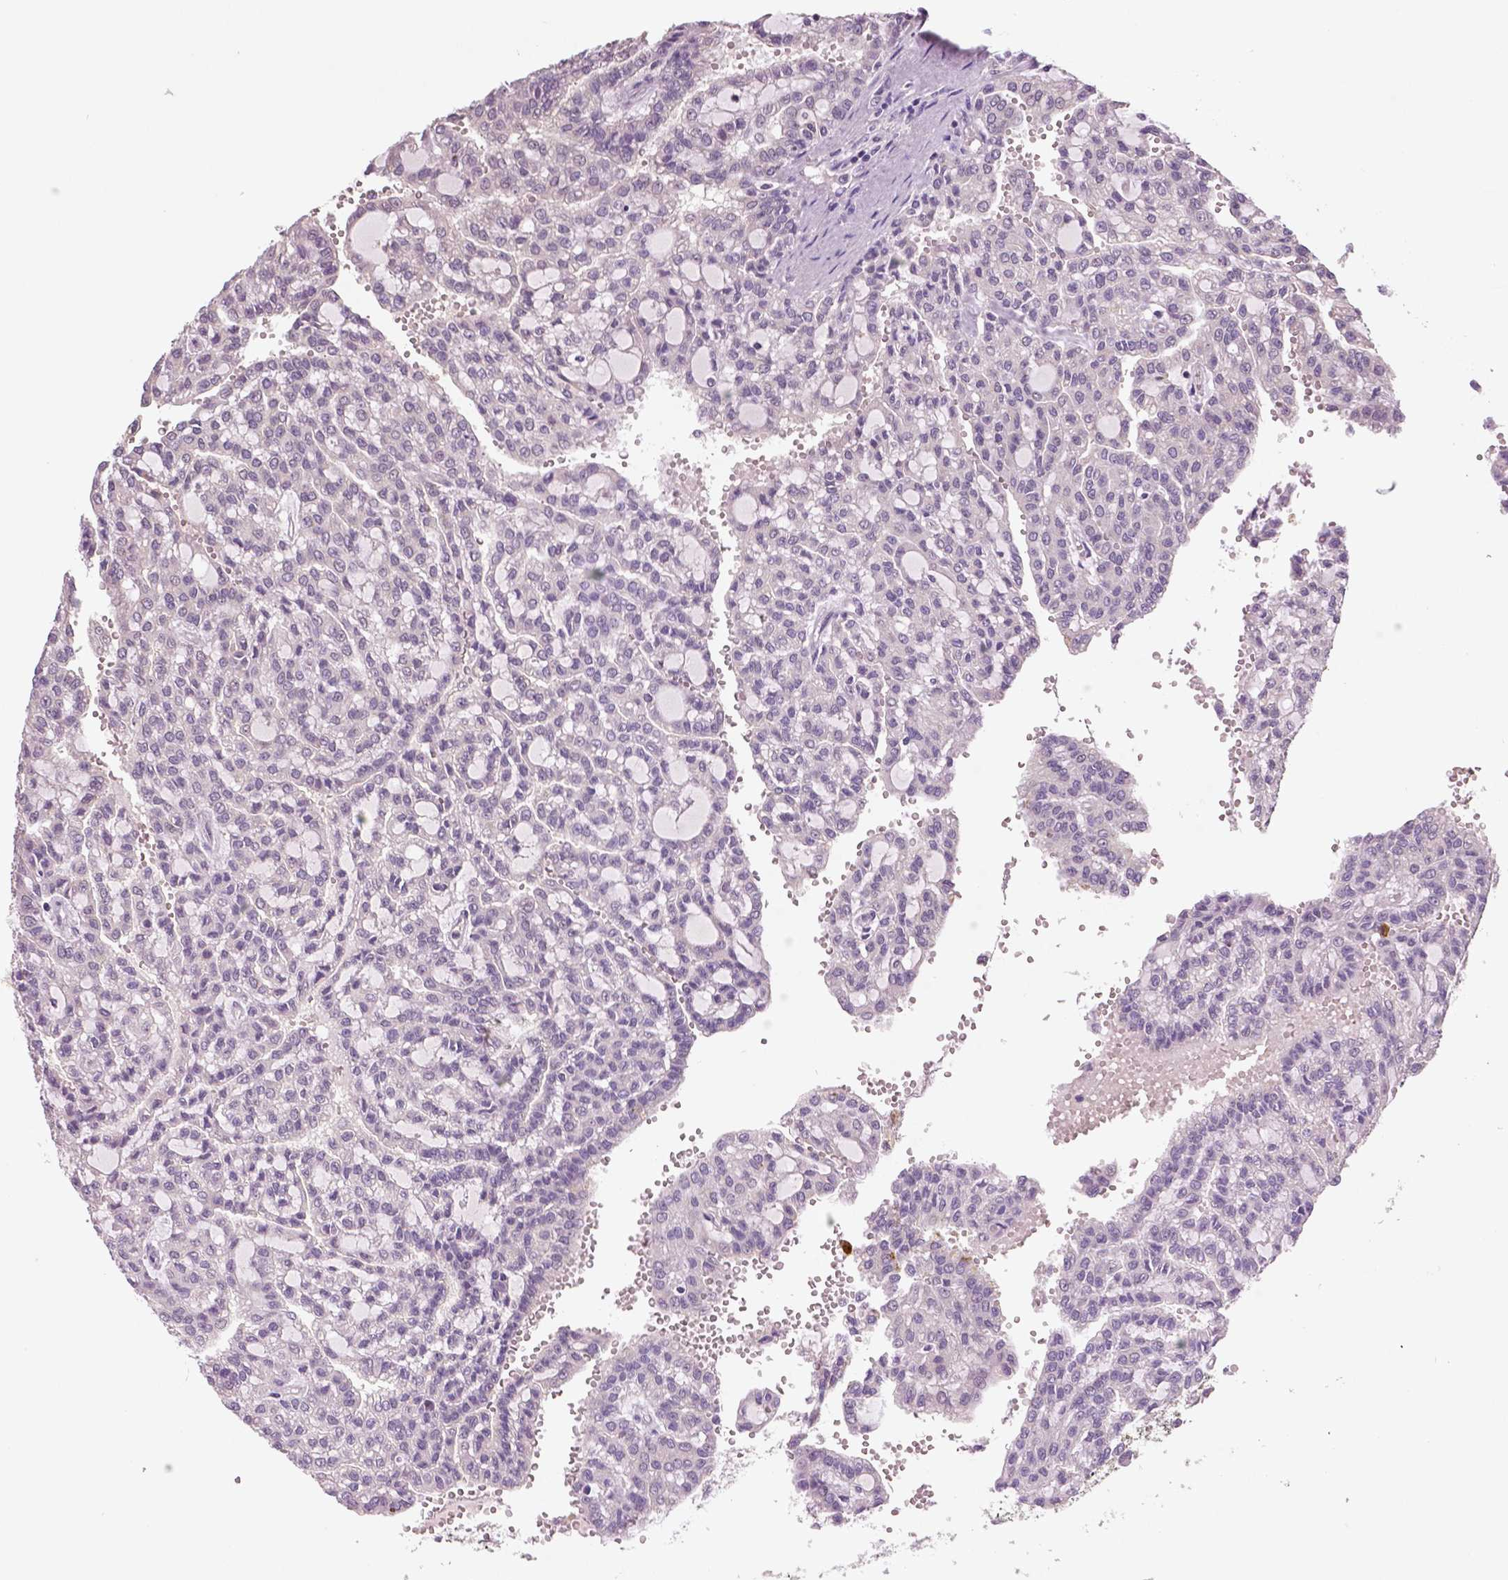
{"staining": {"intensity": "negative", "quantity": "none", "location": "none"}, "tissue": "renal cancer", "cell_type": "Tumor cells", "image_type": "cancer", "snomed": [{"axis": "morphology", "description": "Adenocarcinoma, NOS"}, {"axis": "topography", "description": "Kidney"}], "caption": "Tumor cells are negative for protein expression in human adenocarcinoma (renal). (DAB (3,3'-diaminobenzidine) immunohistochemistry, high magnification).", "gene": "MKI67", "patient": {"sex": "male", "age": 63}}